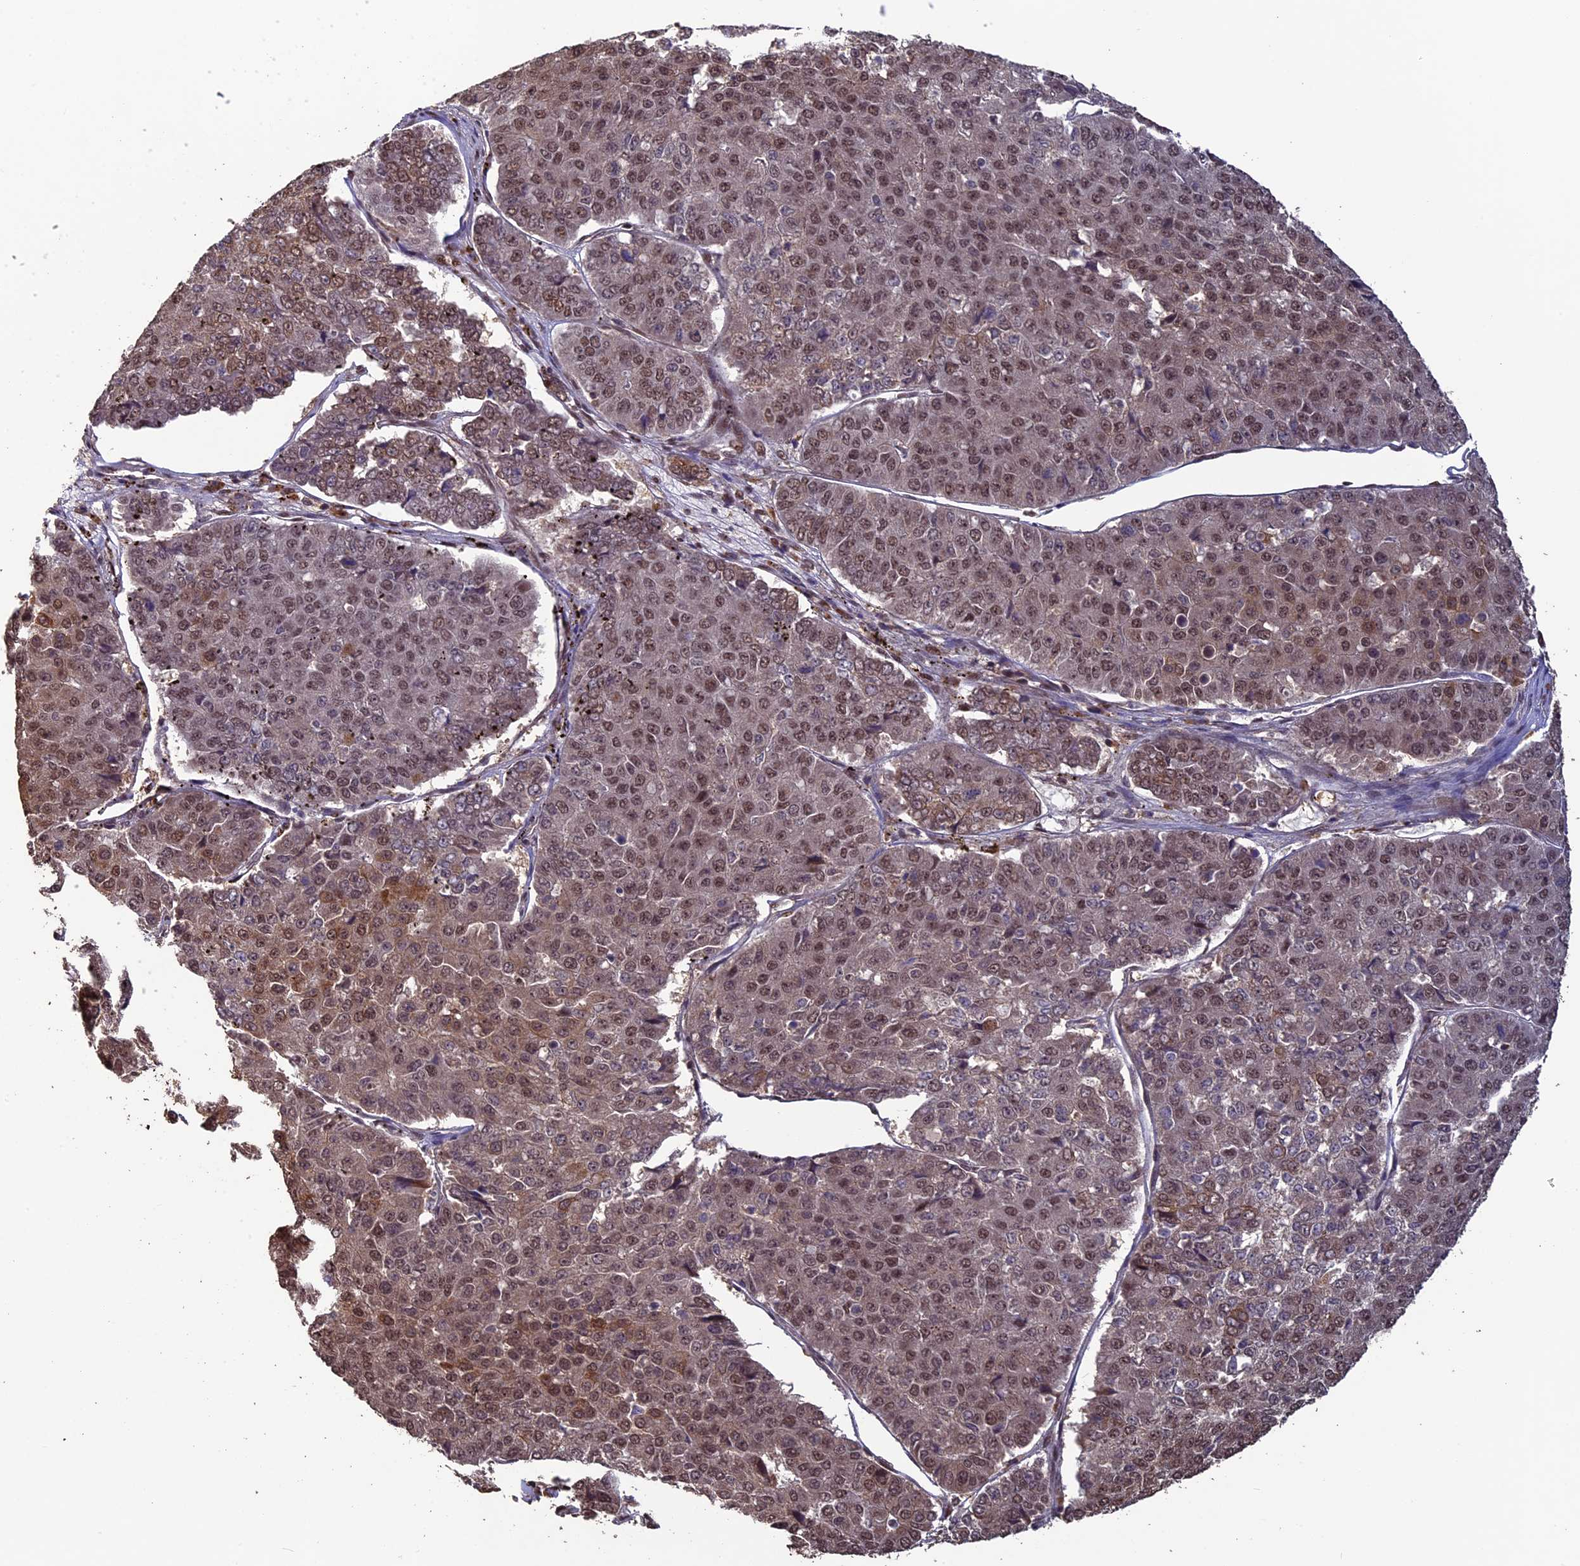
{"staining": {"intensity": "moderate", "quantity": ">75%", "location": "nuclear"}, "tissue": "pancreatic cancer", "cell_type": "Tumor cells", "image_type": "cancer", "snomed": [{"axis": "morphology", "description": "Adenocarcinoma, NOS"}, {"axis": "topography", "description": "Pancreas"}], "caption": "Immunohistochemical staining of pancreatic cancer shows medium levels of moderate nuclear protein staining in approximately >75% of tumor cells.", "gene": "NAE1", "patient": {"sex": "male", "age": 50}}